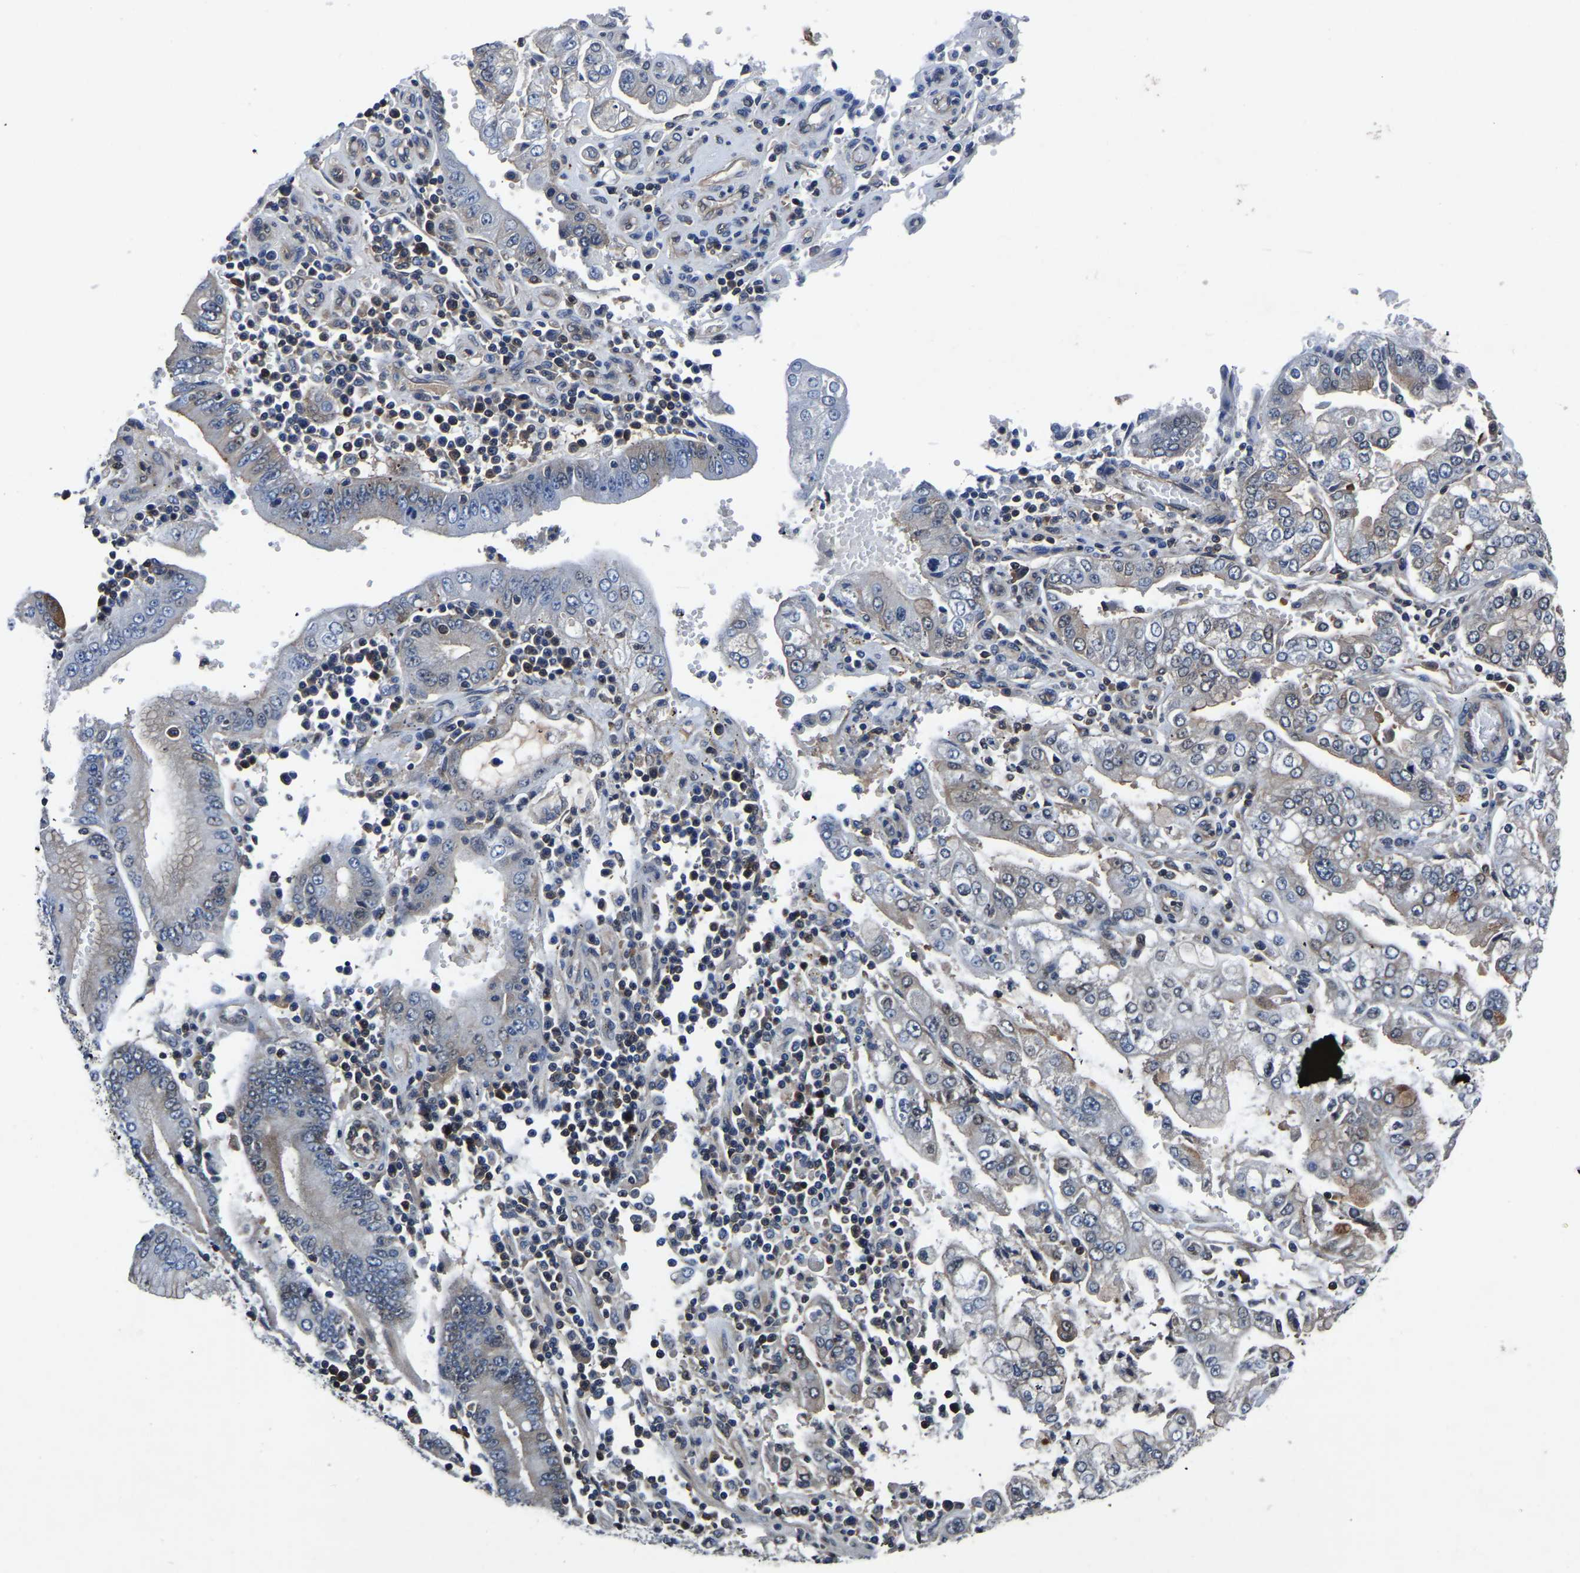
{"staining": {"intensity": "weak", "quantity": "<25%", "location": "cytoplasmic/membranous"}, "tissue": "stomach cancer", "cell_type": "Tumor cells", "image_type": "cancer", "snomed": [{"axis": "morphology", "description": "Adenocarcinoma, NOS"}, {"axis": "topography", "description": "Stomach"}], "caption": "Stomach cancer was stained to show a protein in brown. There is no significant expression in tumor cells.", "gene": "FGD5", "patient": {"sex": "male", "age": 76}}